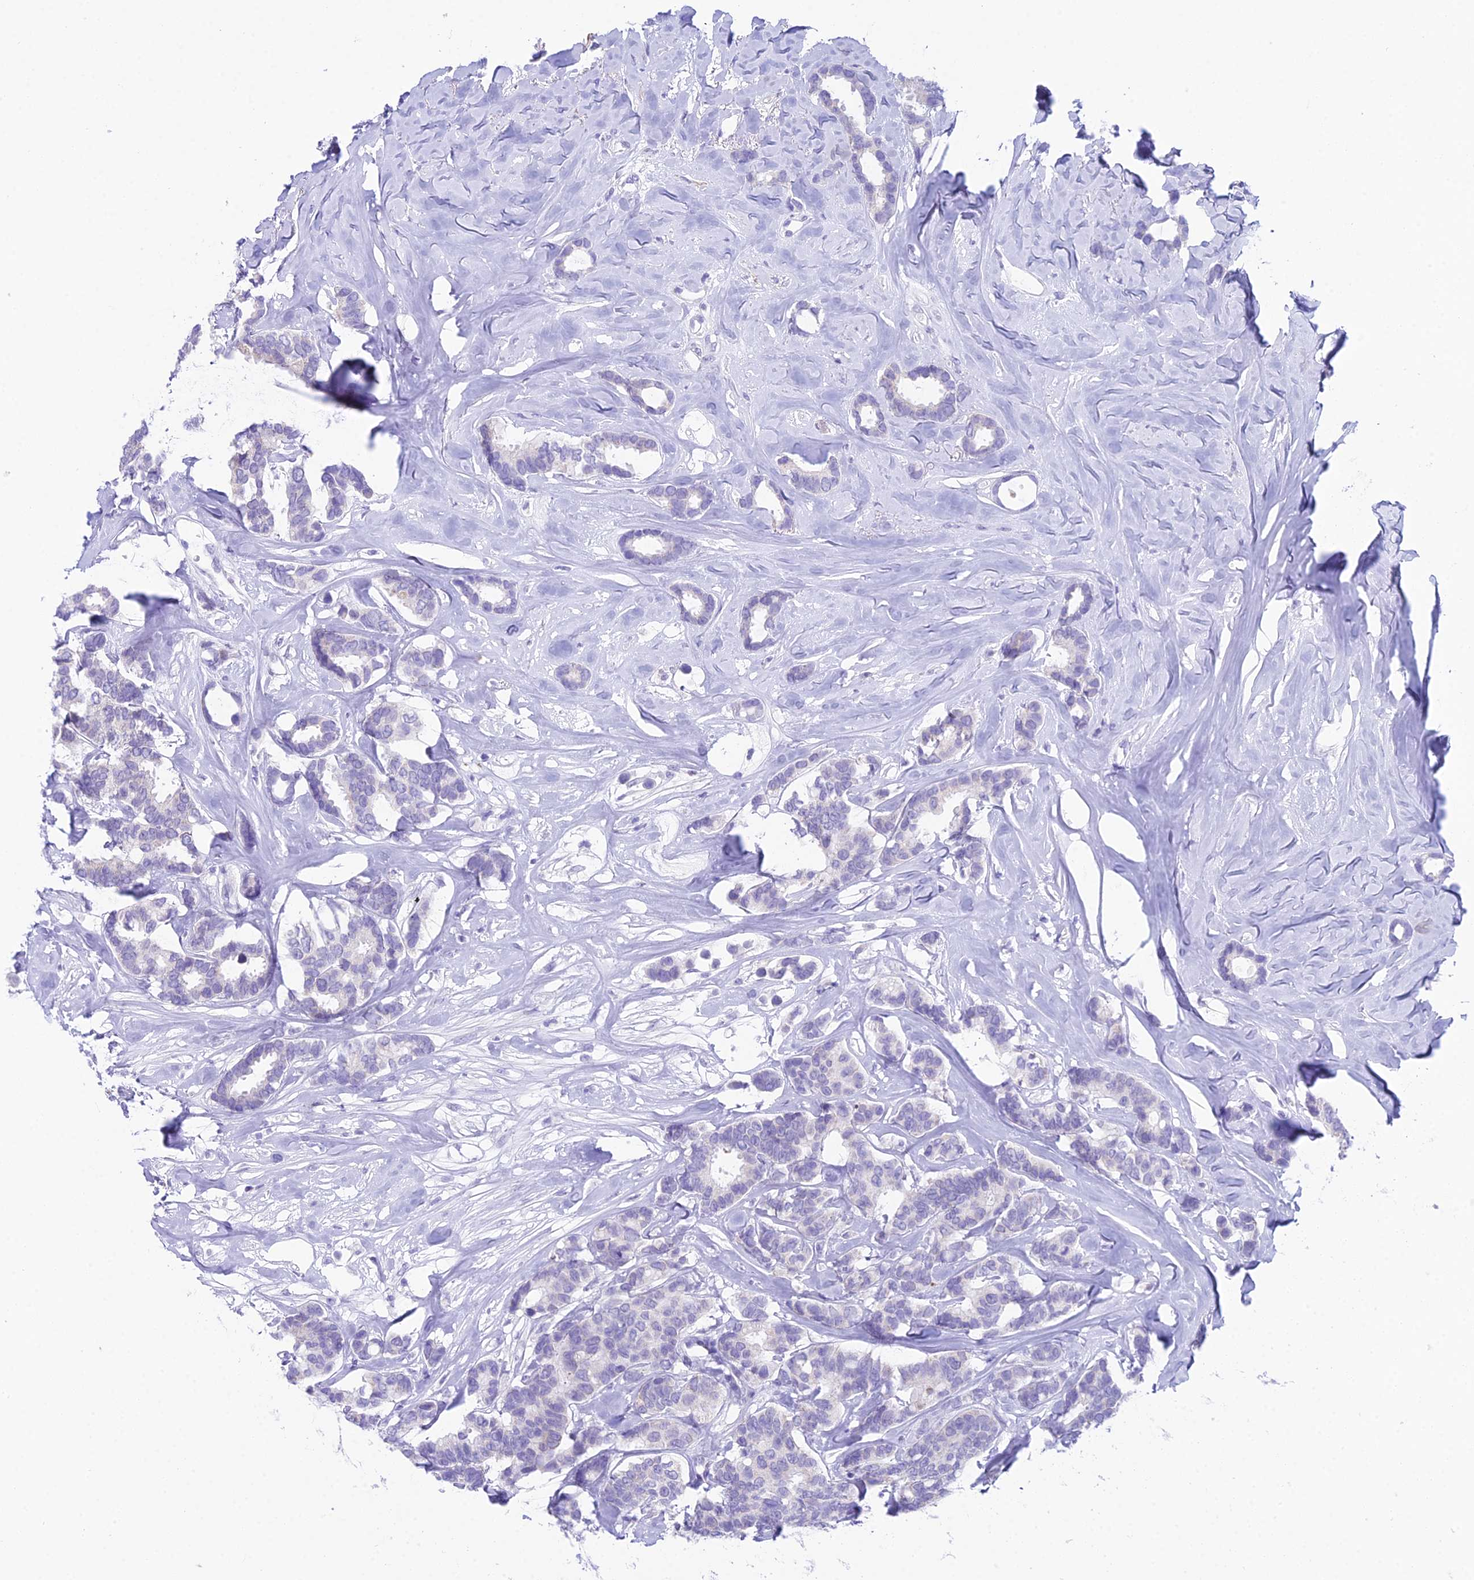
{"staining": {"intensity": "negative", "quantity": "none", "location": "none"}, "tissue": "breast cancer", "cell_type": "Tumor cells", "image_type": "cancer", "snomed": [{"axis": "morphology", "description": "Duct carcinoma"}, {"axis": "topography", "description": "Breast"}], "caption": "A high-resolution photomicrograph shows IHC staining of breast infiltrating ductal carcinoma, which reveals no significant expression in tumor cells.", "gene": "CC2D2A", "patient": {"sex": "female", "age": 87}}